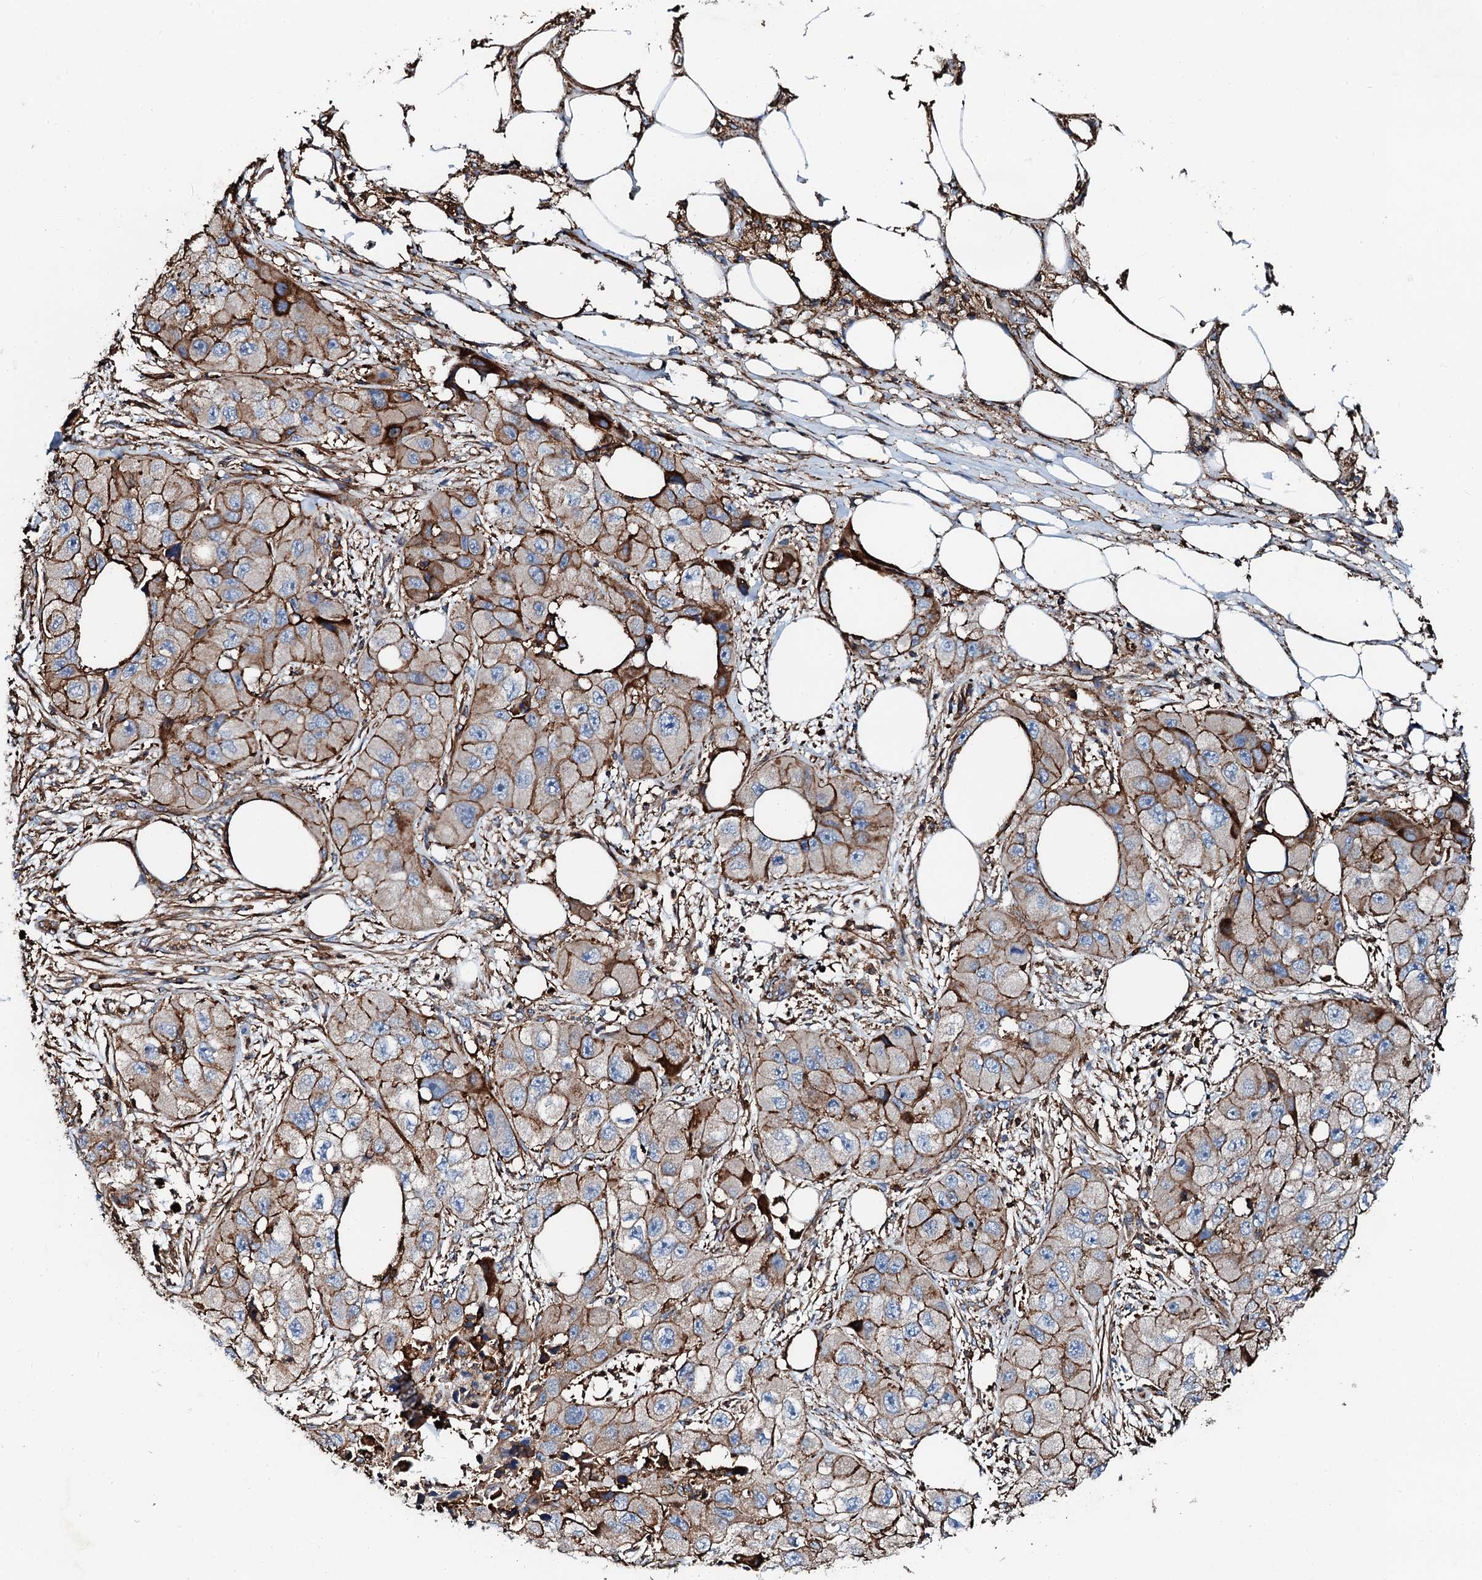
{"staining": {"intensity": "moderate", "quantity": ">75%", "location": "cytoplasmic/membranous"}, "tissue": "skin cancer", "cell_type": "Tumor cells", "image_type": "cancer", "snomed": [{"axis": "morphology", "description": "Squamous cell carcinoma, NOS"}, {"axis": "topography", "description": "Skin"}, {"axis": "topography", "description": "Subcutis"}], "caption": "Immunohistochemical staining of human skin cancer reveals medium levels of moderate cytoplasmic/membranous positivity in about >75% of tumor cells.", "gene": "INTS10", "patient": {"sex": "male", "age": 73}}